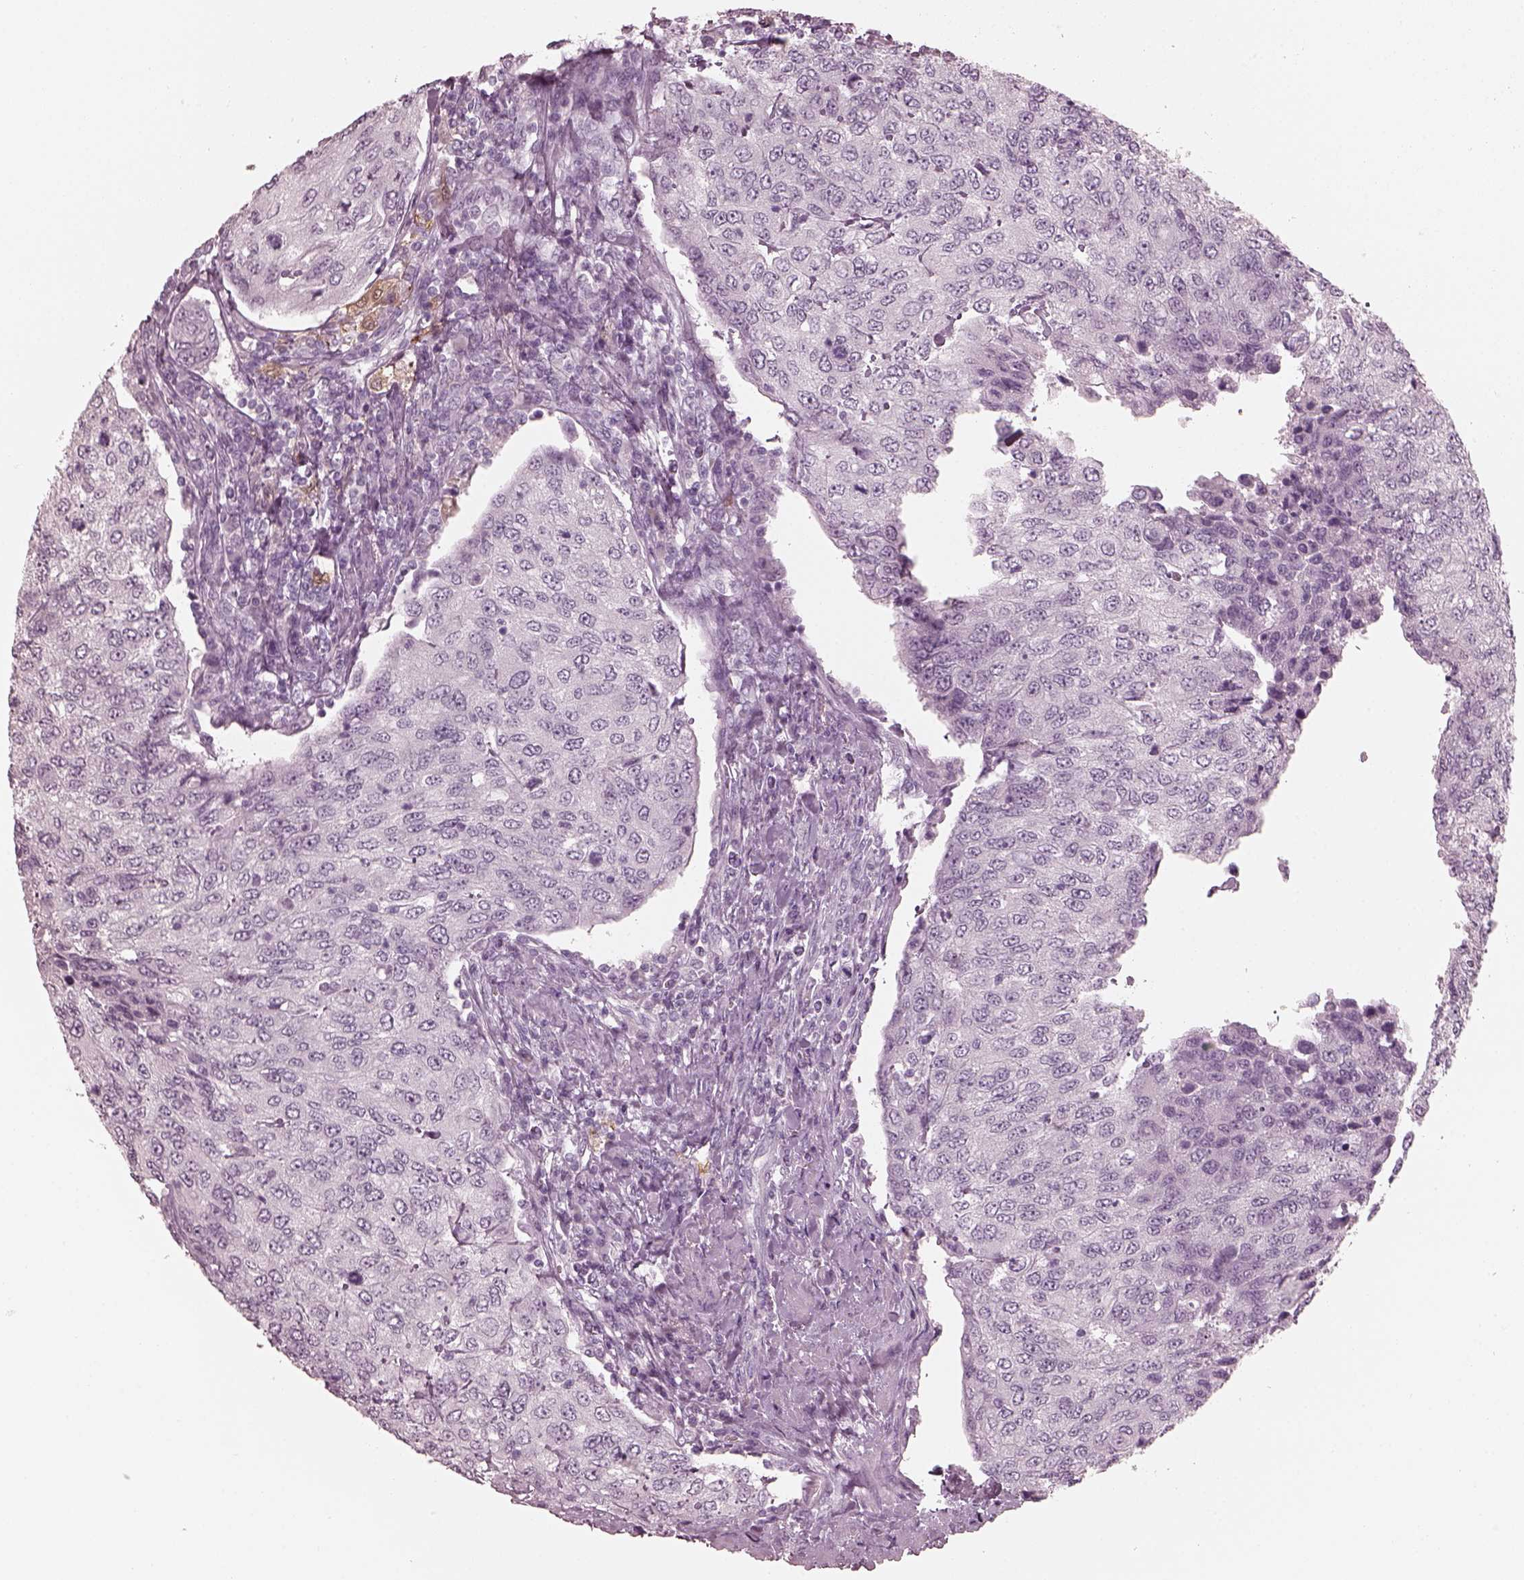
{"staining": {"intensity": "negative", "quantity": "none", "location": "none"}, "tissue": "urothelial cancer", "cell_type": "Tumor cells", "image_type": "cancer", "snomed": [{"axis": "morphology", "description": "Urothelial carcinoma, High grade"}, {"axis": "topography", "description": "Urinary bladder"}], "caption": "Immunohistochemistry of human urothelial cancer reveals no positivity in tumor cells. Brightfield microscopy of immunohistochemistry (IHC) stained with DAB (brown) and hematoxylin (blue), captured at high magnification.", "gene": "C2orf81", "patient": {"sex": "female", "age": 78}}